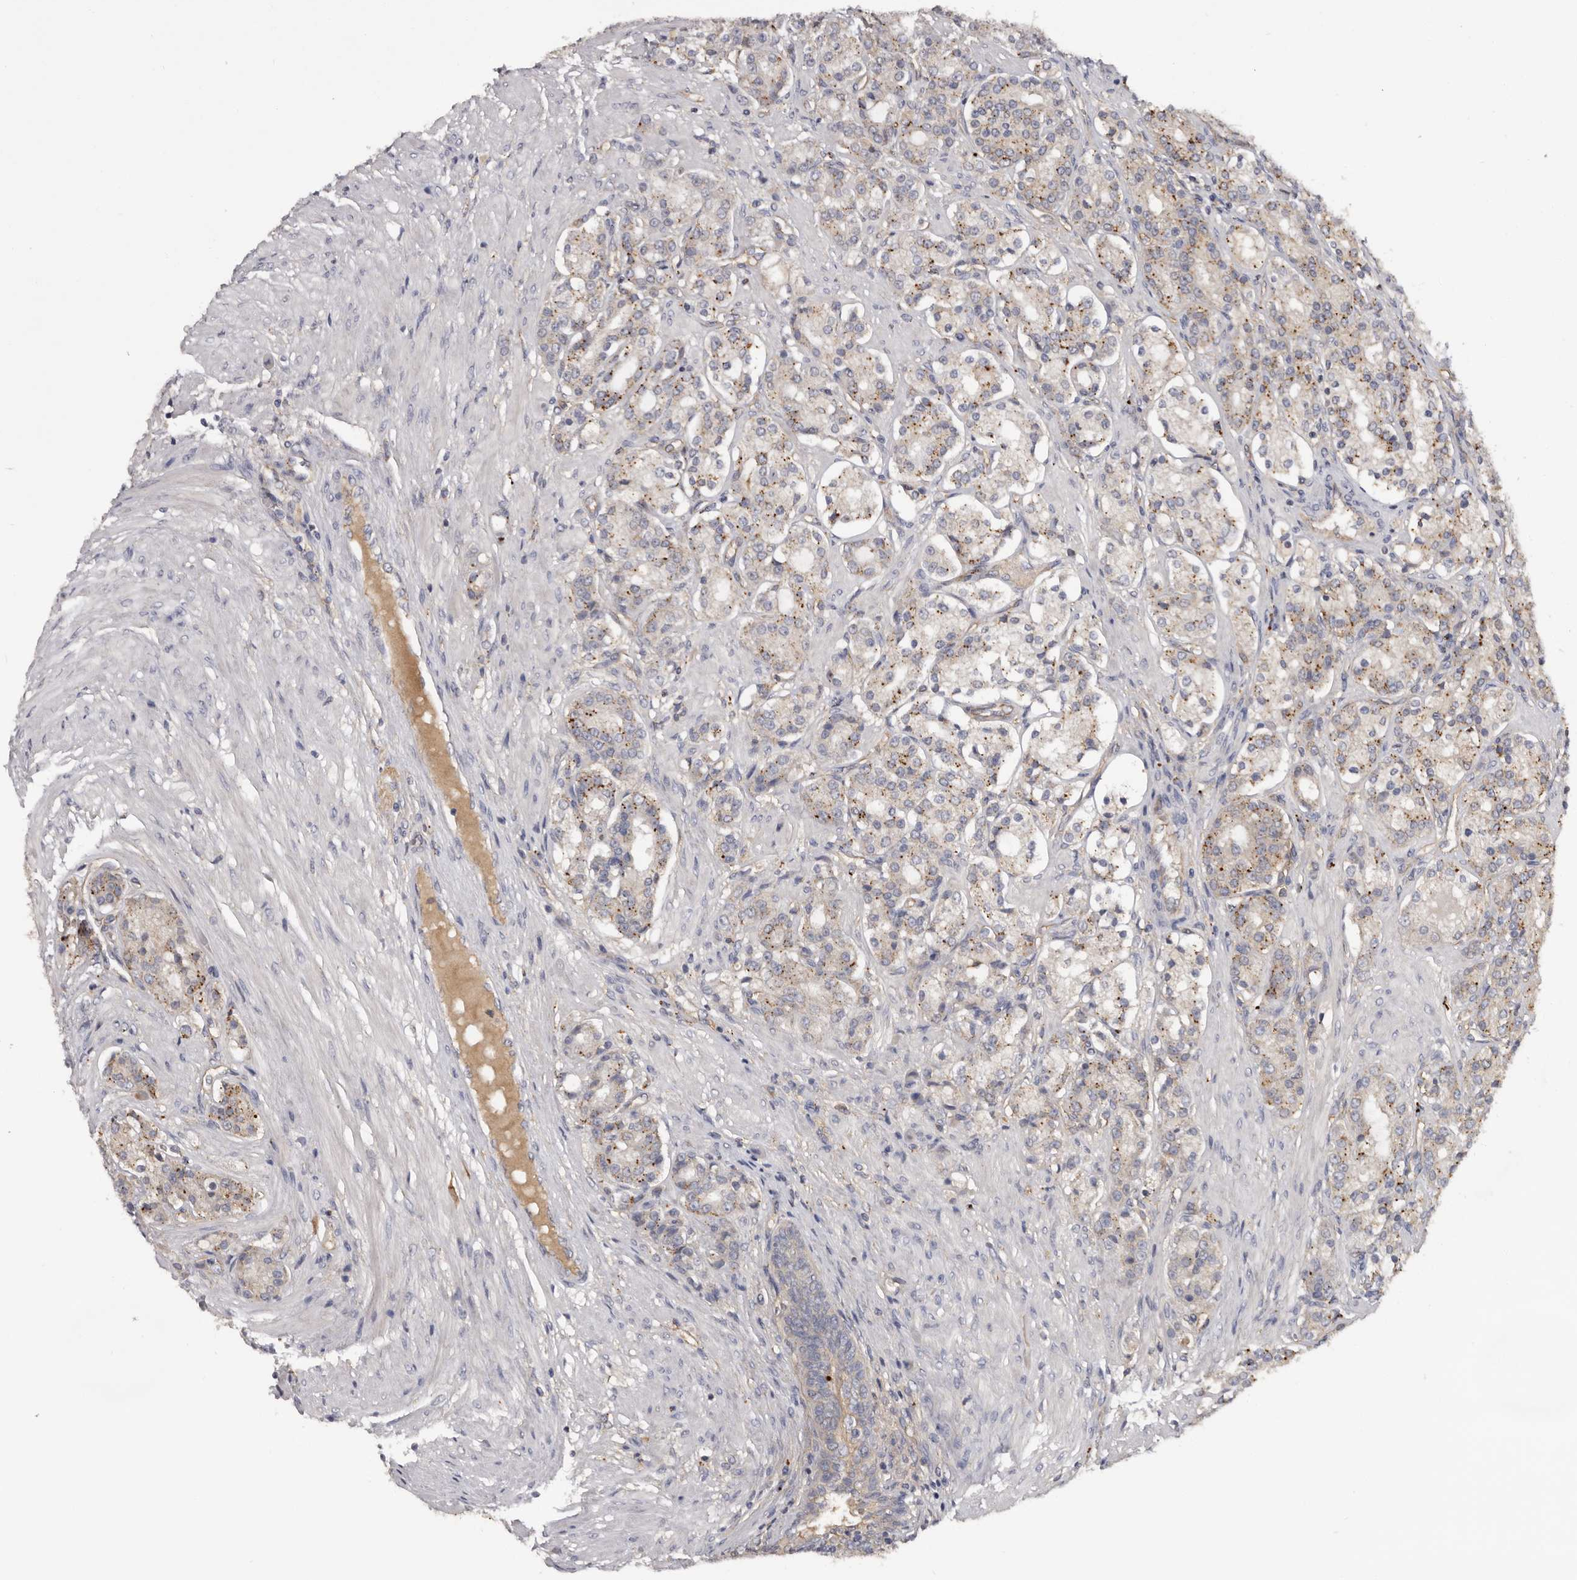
{"staining": {"intensity": "moderate", "quantity": "25%-75%", "location": "cytoplasmic/membranous"}, "tissue": "prostate cancer", "cell_type": "Tumor cells", "image_type": "cancer", "snomed": [{"axis": "morphology", "description": "Adenocarcinoma, High grade"}, {"axis": "topography", "description": "Prostate"}], "caption": "Immunohistochemistry (IHC) of prostate cancer demonstrates medium levels of moderate cytoplasmic/membranous positivity in about 25%-75% of tumor cells.", "gene": "INKA2", "patient": {"sex": "male", "age": 60}}